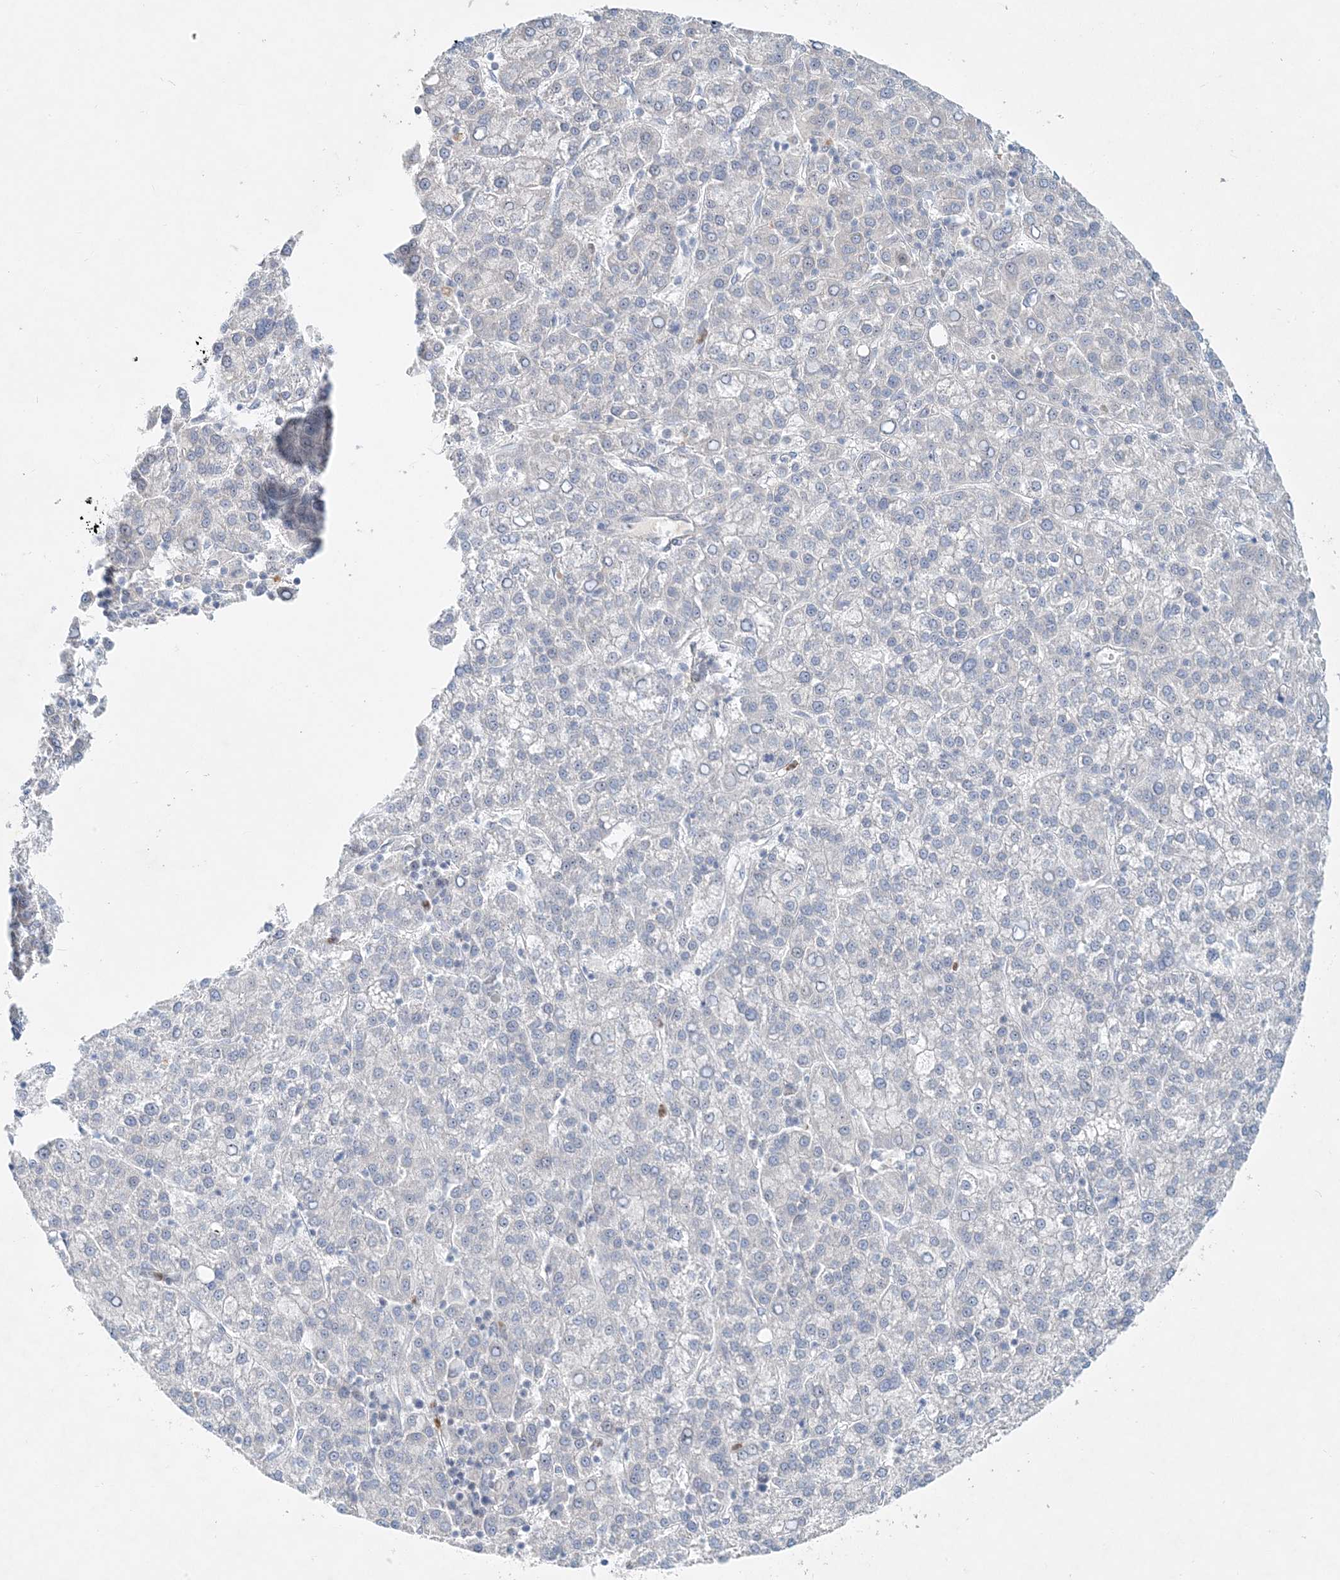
{"staining": {"intensity": "negative", "quantity": "none", "location": "none"}, "tissue": "liver cancer", "cell_type": "Tumor cells", "image_type": "cancer", "snomed": [{"axis": "morphology", "description": "Carcinoma, Hepatocellular, NOS"}, {"axis": "topography", "description": "Liver"}], "caption": "This histopathology image is of hepatocellular carcinoma (liver) stained with immunohistochemistry (IHC) to label a protein in brown with the nuclei are counter-stained blue. There is no expression in tumor cells.", "gene": "DNAH5", "patient": {"sex": "female", "age": 58}}